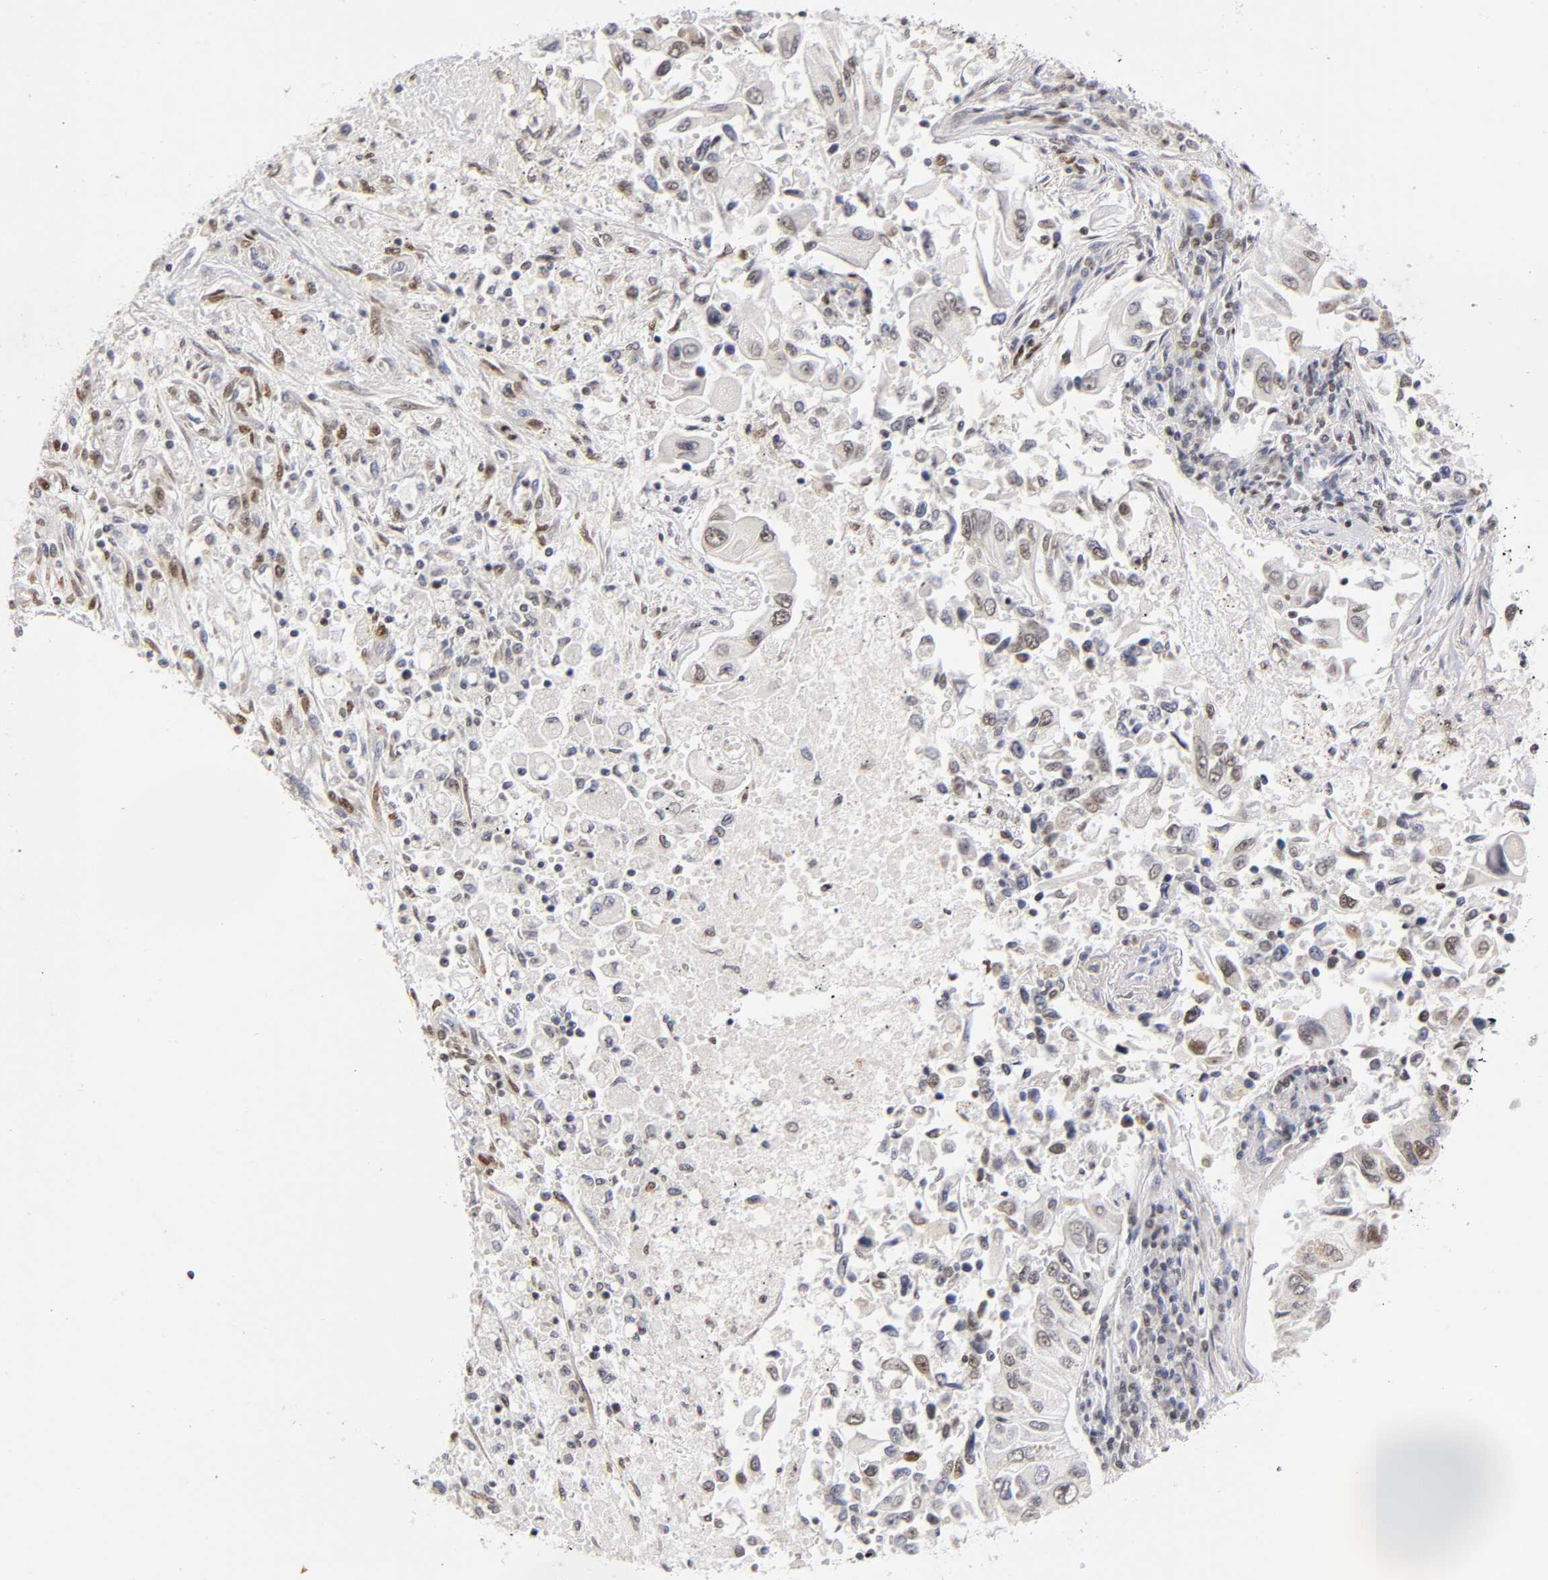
{"staining": {"intensity": "weak", "quantity": "25%-75%", "location": "nuclear"}, "tissue": "lung cancer", "cell_type": "Tumor cells", "image_type": "cancer", "snomed": [{"axis": "morphology", "description": "Adenocarcinoma, NOS"}, {"axis": "topography", "description": "Lung"}], "caption": "Immunohistochemistry (IHC) histopathology image of neoplastic tissue: adenocarcinoma (lung) stained using immunohistochemistry (IHC) exhibits low levels of weak protein expression localized specifically in the nuclear of tumor cells, appearing as a nuclear brown color.", "gene": "RUNX1", "patient": {"sex": "male", "age": 84}}